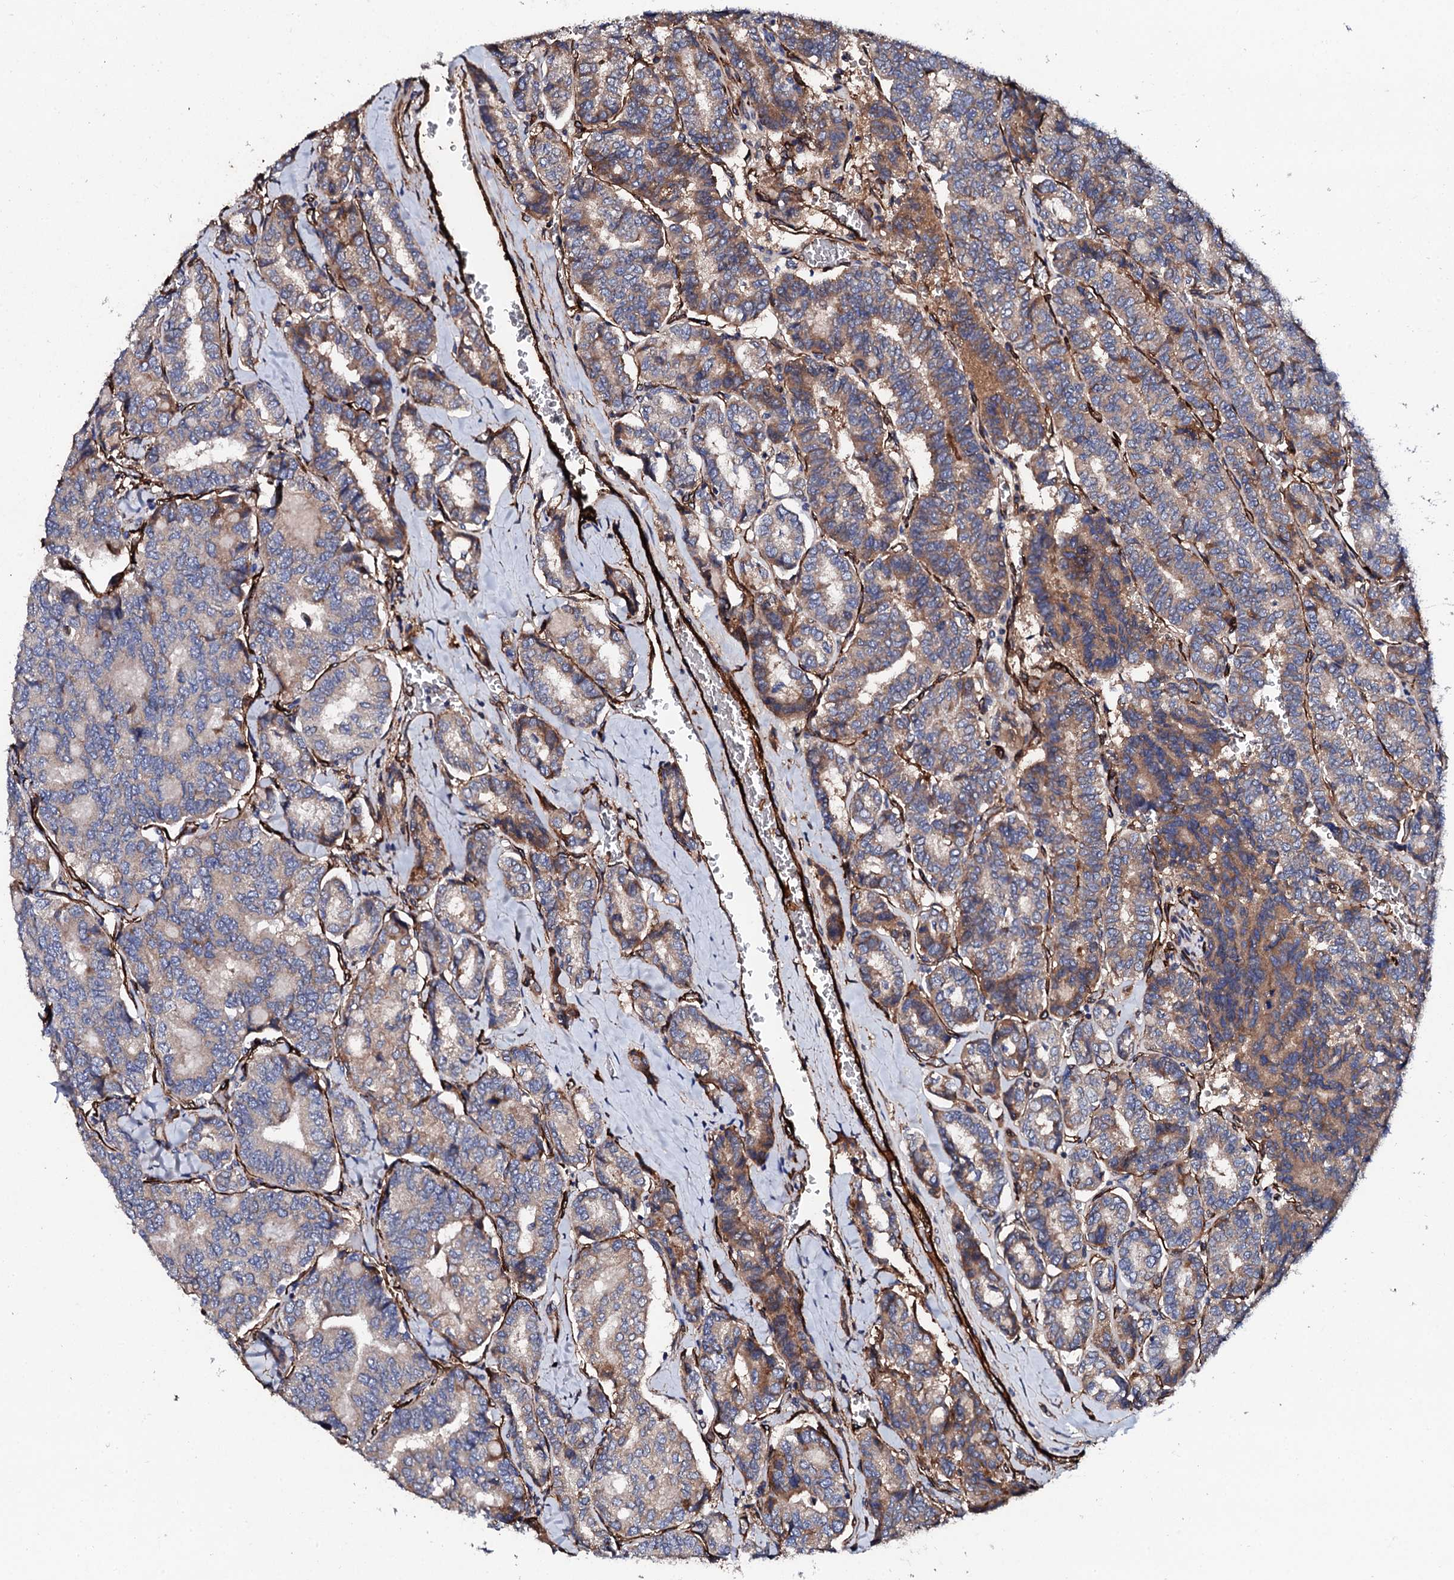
{"staining": {"intensity": "moderate", "quantity": "<25%", "location": "cytoplasmic/membranous"}, "tissue": "thyroid cancer", "cell_type": "Tumor cells", "image_type": "cancer", "snomed": [{"axis": "morphology", "description": "Papillary adenocarcinoma, NOS"}, {"axis": "topography", "description": "Thyroid gland"}], "caption": "Papillary adenocarcinoma (thyroid) tissue reveals moderate cytoplasmic/membranous staining in about <25% of tumor cells", "gene": "DBX1", "patient": {"sex": "female", "age": 35}}